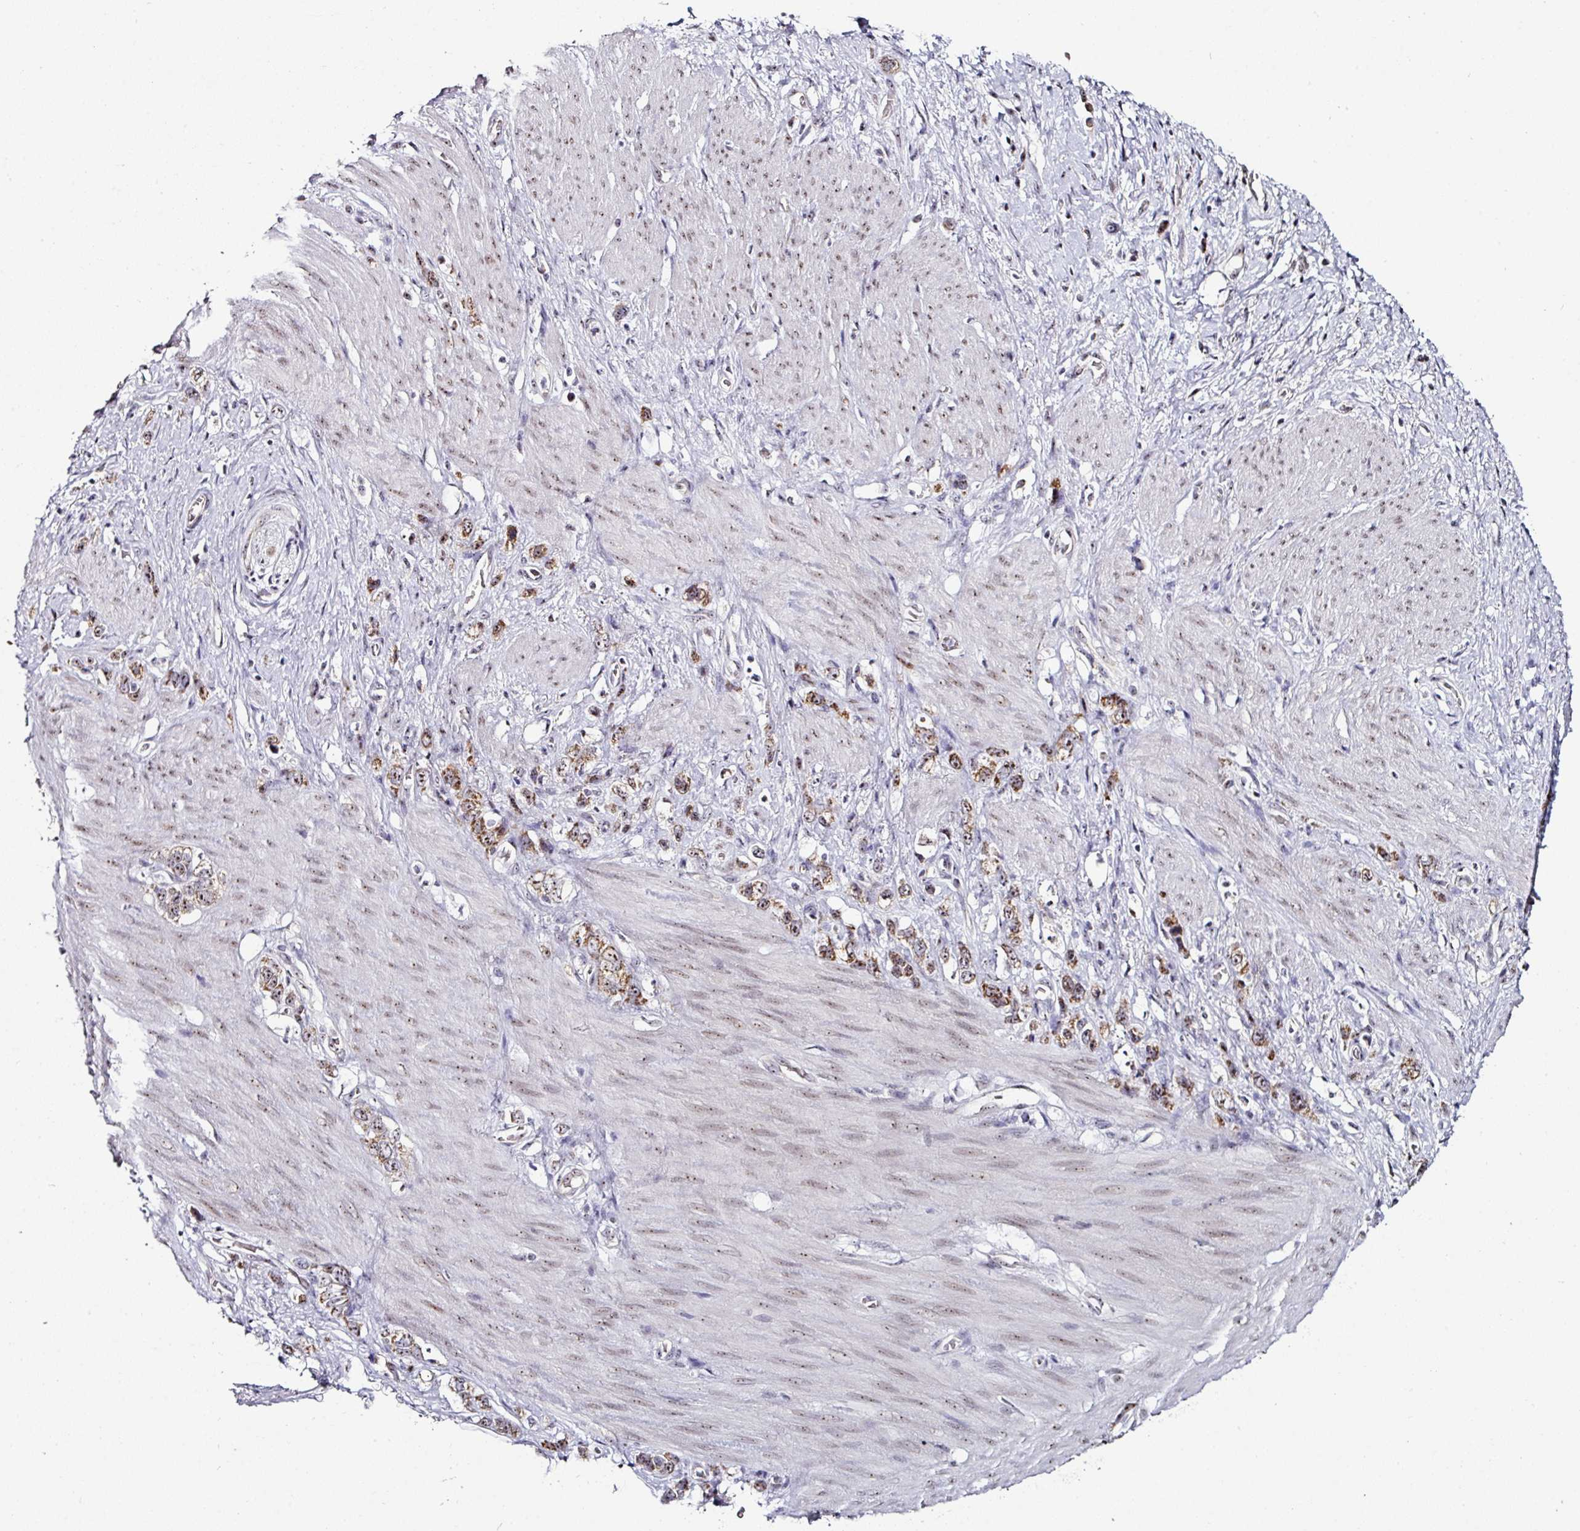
{"staining": {"intensity": "moderate", "quantity": ">75%", "location": "cytoplasmic/membranous,nuclear"}, "tissue": "stomach cancer", "cell_type": "Tumor cells", "image_type": "cancer", "snomed": [{"axis": "morphology", "description": "Adenocarcinoma, NOS"}, {"axis": "topography", "description": "Stomach"}], "caption": "Stomach cancer (adenocarcinoma) stained with IHC exhibits moderate cytoplasmic/membranous and nuclear staining in about >75% of tumor cells. Immunohistochemistry (ihc) stains the protein in brown and the nuclei are stained blue.", "gene": "NACC2", "patient": {"sex": "female", "age": 65}}